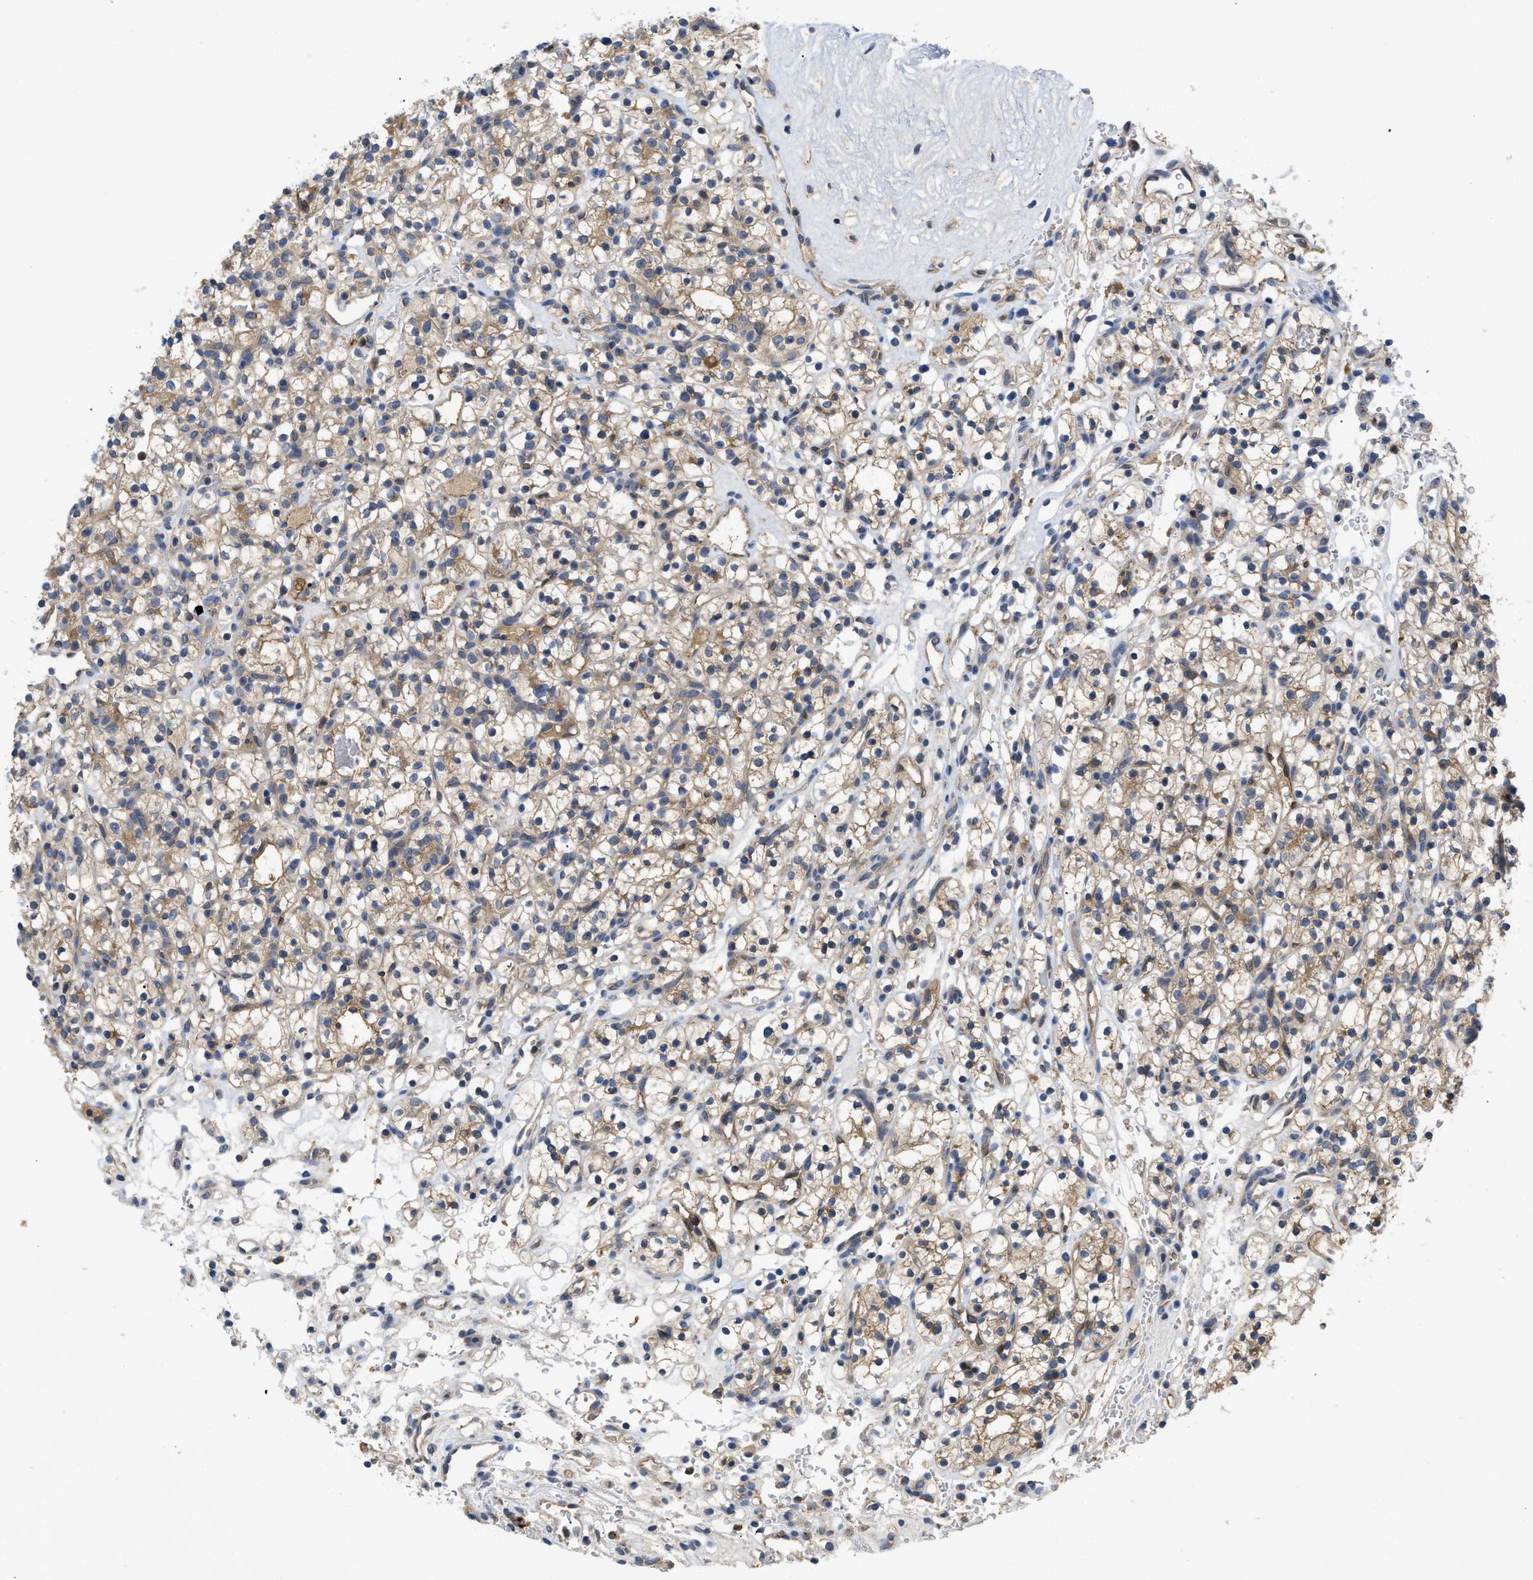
{"staining": {"intensity": "moderate", "quantity": ">75%", "location": "cytoplasmic/membranous"}, "tissue": "renal cancer", "cell_type": "Tumor cells", "image_type": "cancer", "snomed": [{"axis": "morphology", "description": "Adenocarcinoma, NOS"}, {"axis": "topography", "description": "Kidney"}], "caption": "Immunohistochemistry (IHC) histopathology image of neoplastic tissue: renal cancer (adenocarcinoma) stained using immunohistochemistry exhibits medium levels of moderate protein expression localized specifically in the cytoplasmic/membranous of tumor cells, appearing as a cytoplasmic/membranous brown color.", "gene": "RNF216", "patient": {"sex": "female", "age": 57}}